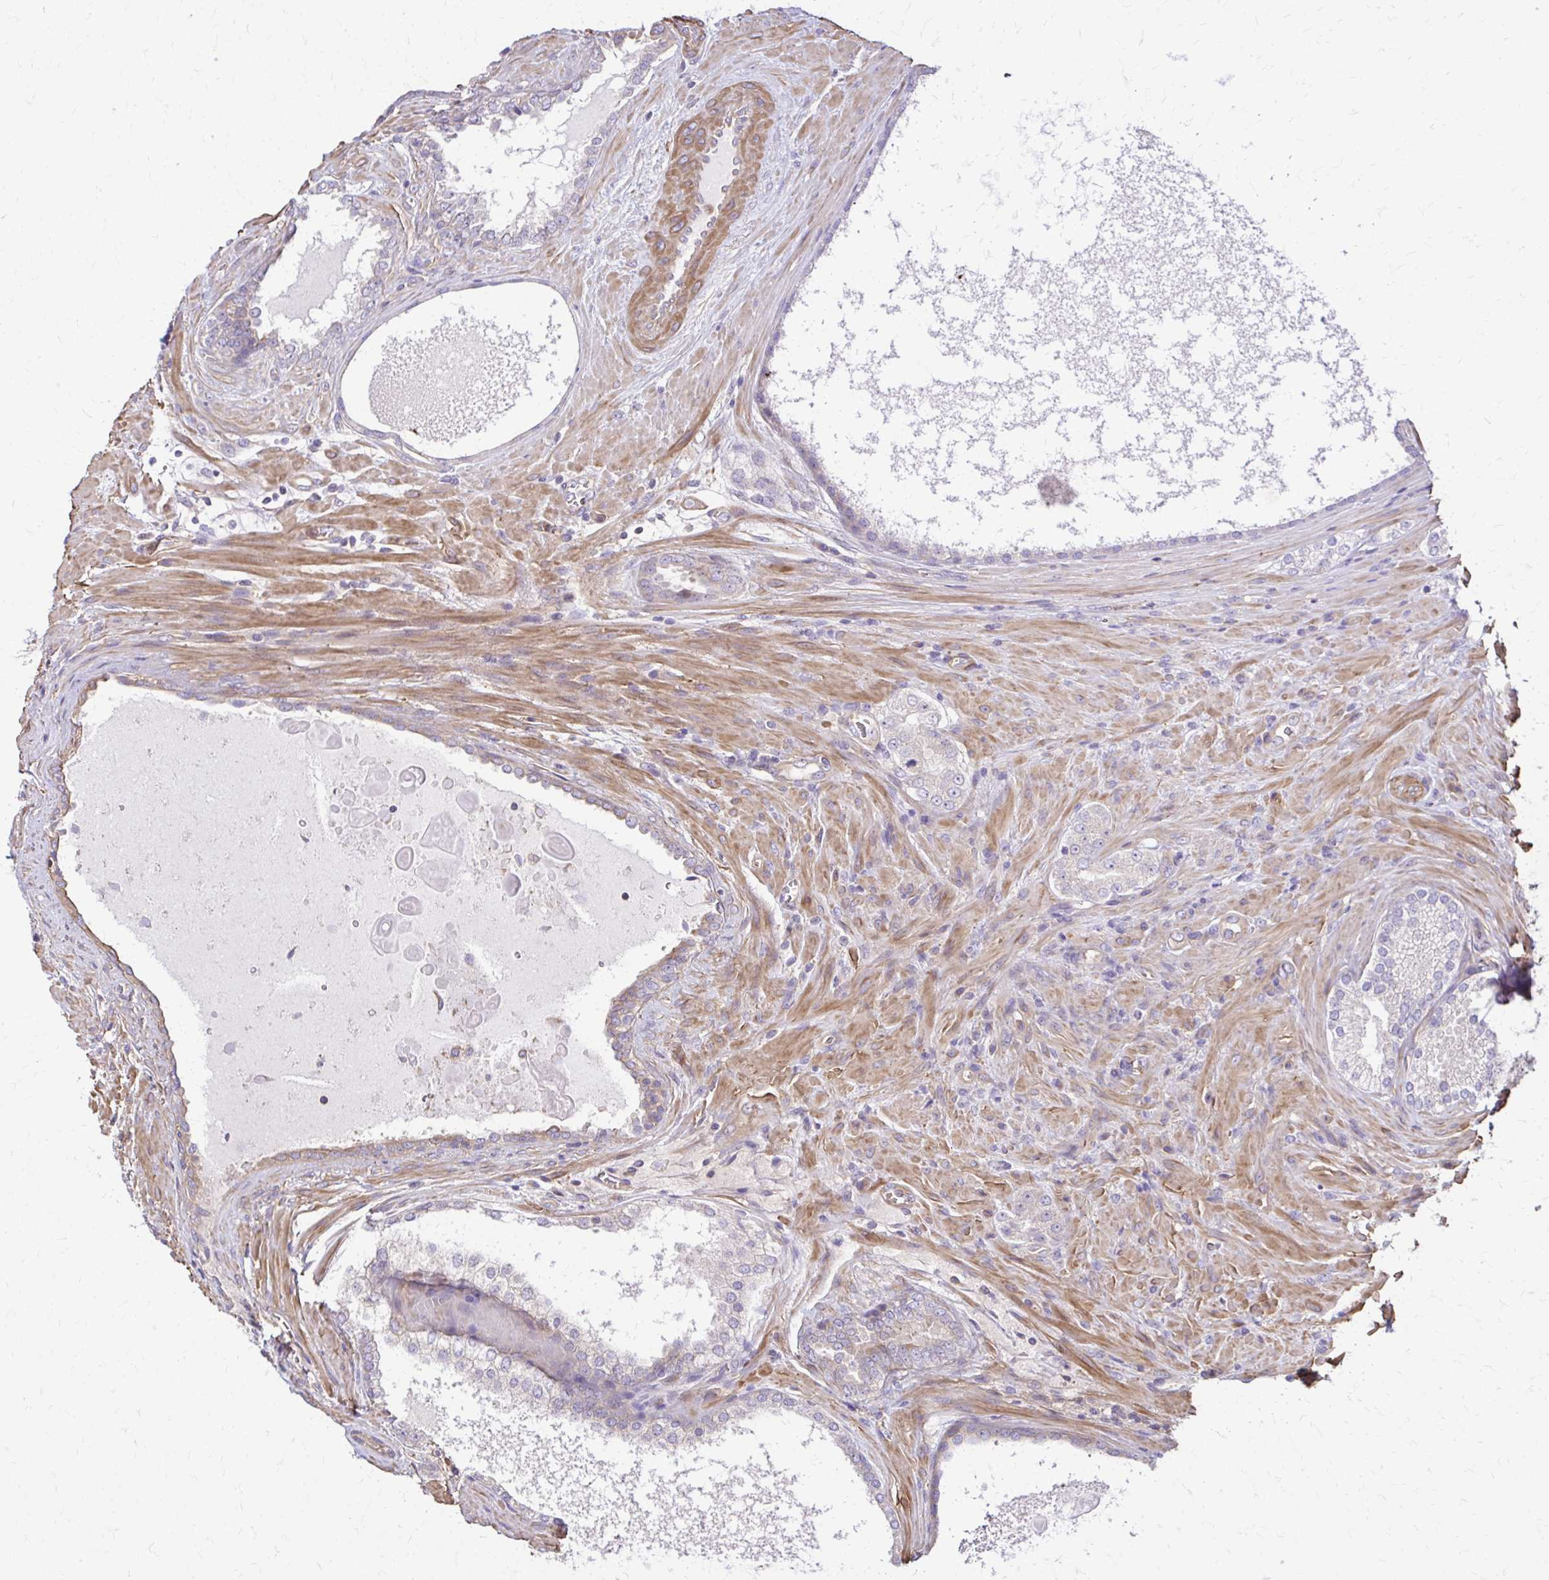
{"staining": {"intensity": "negative", "quantity": "none", "location": "none"}, "tissue": "prostate cancer", "cell_type": "Tumor cells", "image_type": "cancer", "snomed": [{"axis": "morphology", "description": "Adenocarcinoma, High grade"}, {"axis": "topography", "description": "Prostate"}], "caption": "Tumor cells show no significant protein staining in prostate adenocarcinoma (high-grade). (DAB immunohistochemistry (IHC) with hematoxylin counter stain).", "gene": "DSP", "patient": {"sex": "male", "age": 73}}